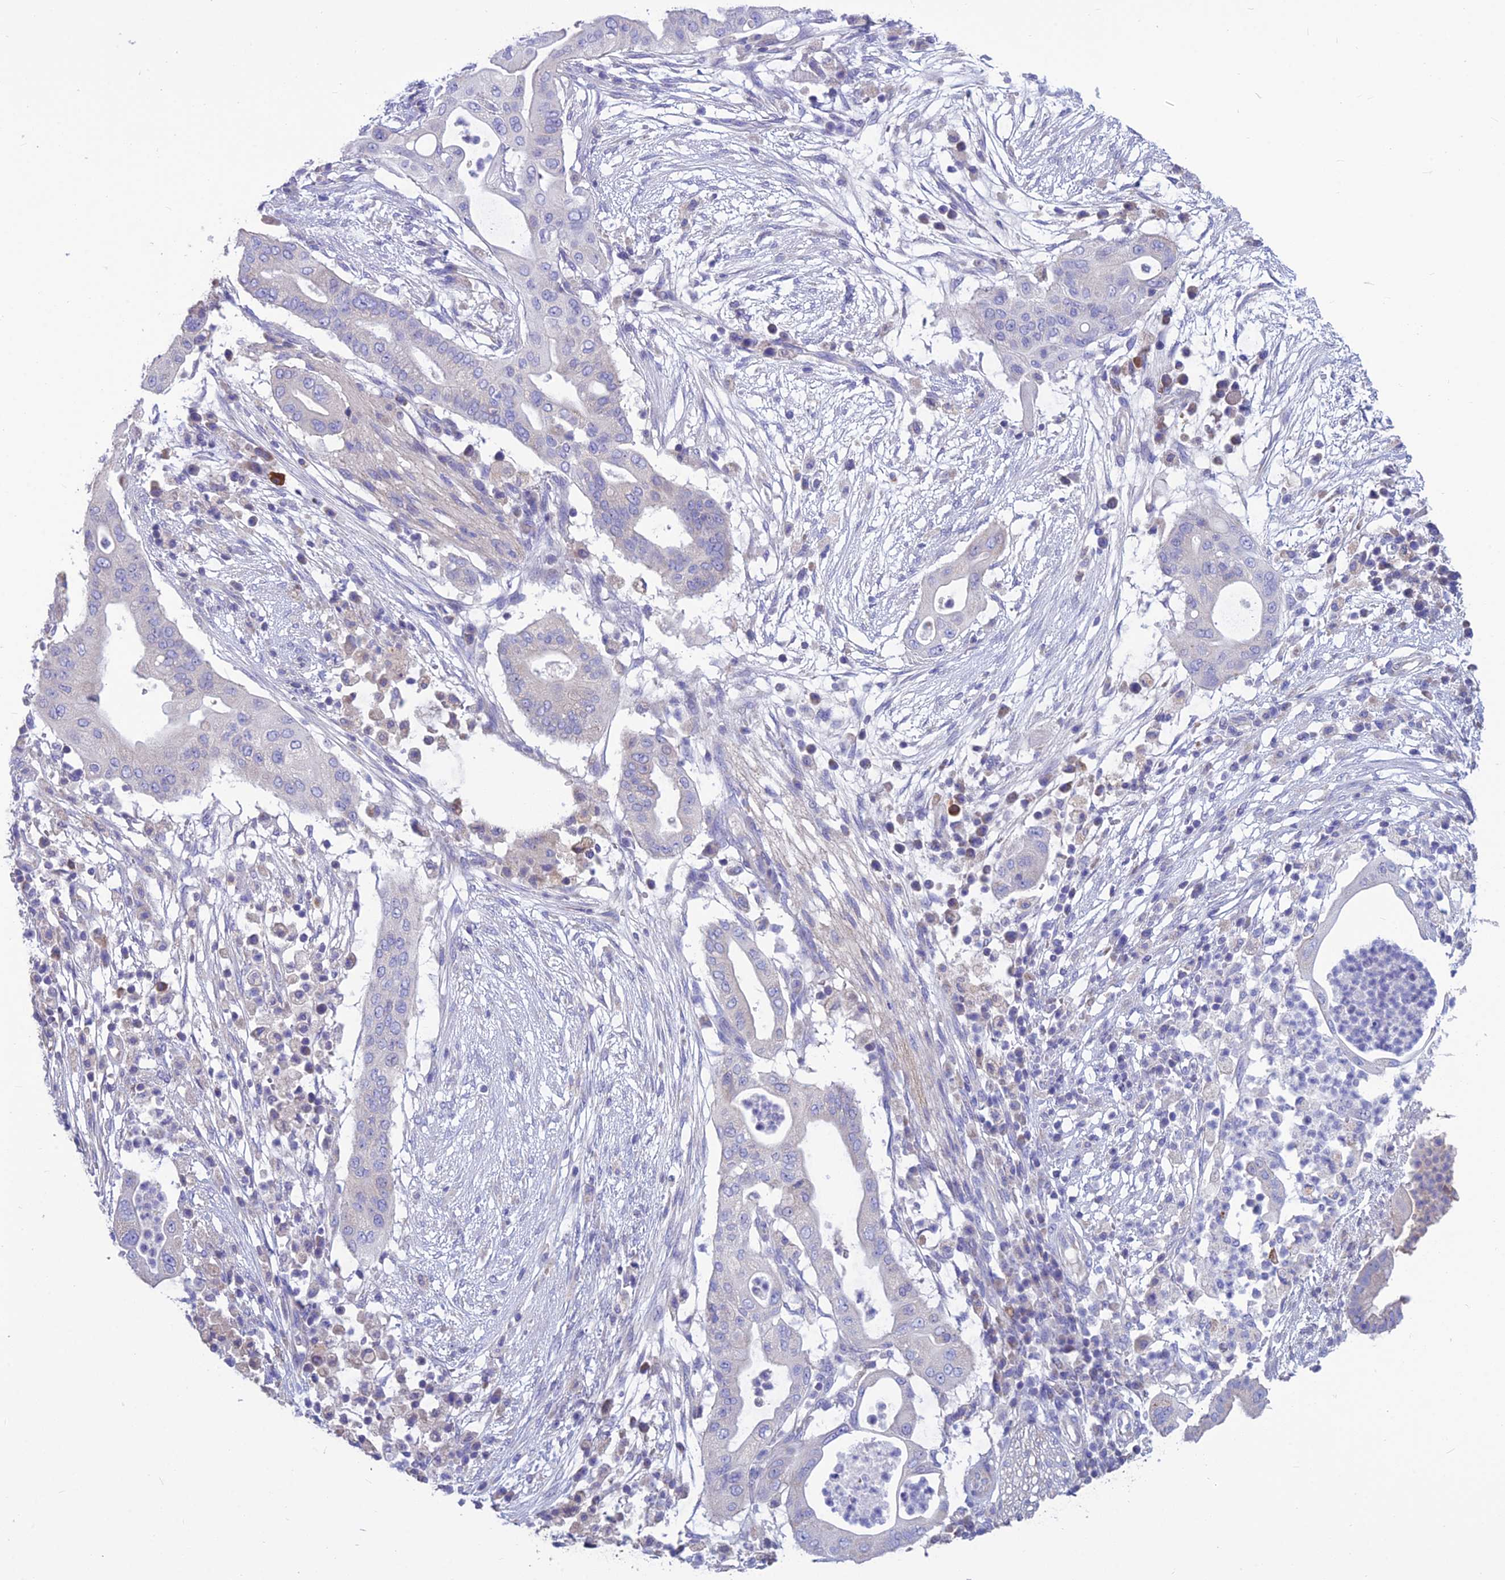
{"staining": {"intensity": "negative", "quantity": "none", "location": "none"}, "tissue": "pancreatic cancer", "cell_type": "Tumor cells", "image_type": "cancer", "snomed": [{"axis": "morphology", "description": "Adenocarcinoma, NOS"}, {"axis": "topography", "description": "Pancreas"}], "caption": "Immunohistochemistry micrograph of neoplastic tissue: pancreatic cancer stained with DAB (3,3'-diaminobenzidine) shows no significant protein expression in tumor cells.", "gene": "BHMT2", "patient": {"sex": "male", "age": 68}}